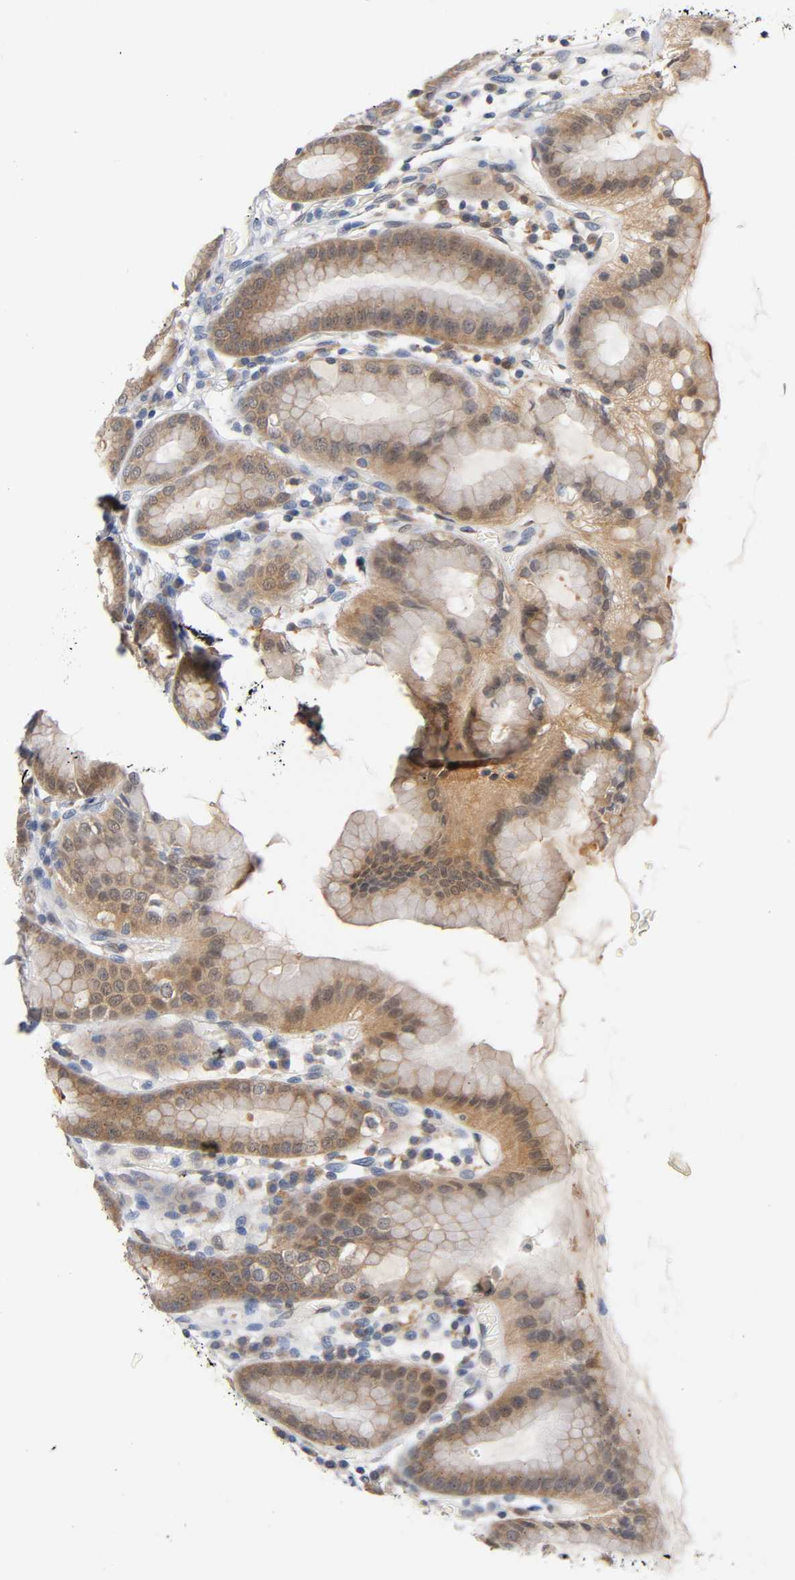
{"staining": {"intensity": "moderate", "quantity": ">75%", "location": "cytoplasmic/membranous,nuclear"}, "tissue": "stomach", "cell_type": "Glandular cells", "image_type": "normal", "snomed": [{"axis": "morphology", "description": "Normal tissue, NOS"}, {"axis": "topography", "description": "Stomach, upper"}], "caption": "Protein analysis of unremarkable stomach demonstrates moderate cytoplasmic/membranous,nuclear expression in approximately >75% of glandular cells.", "gene": "FYN", "patient": {"sex": "male", "age": 68}}